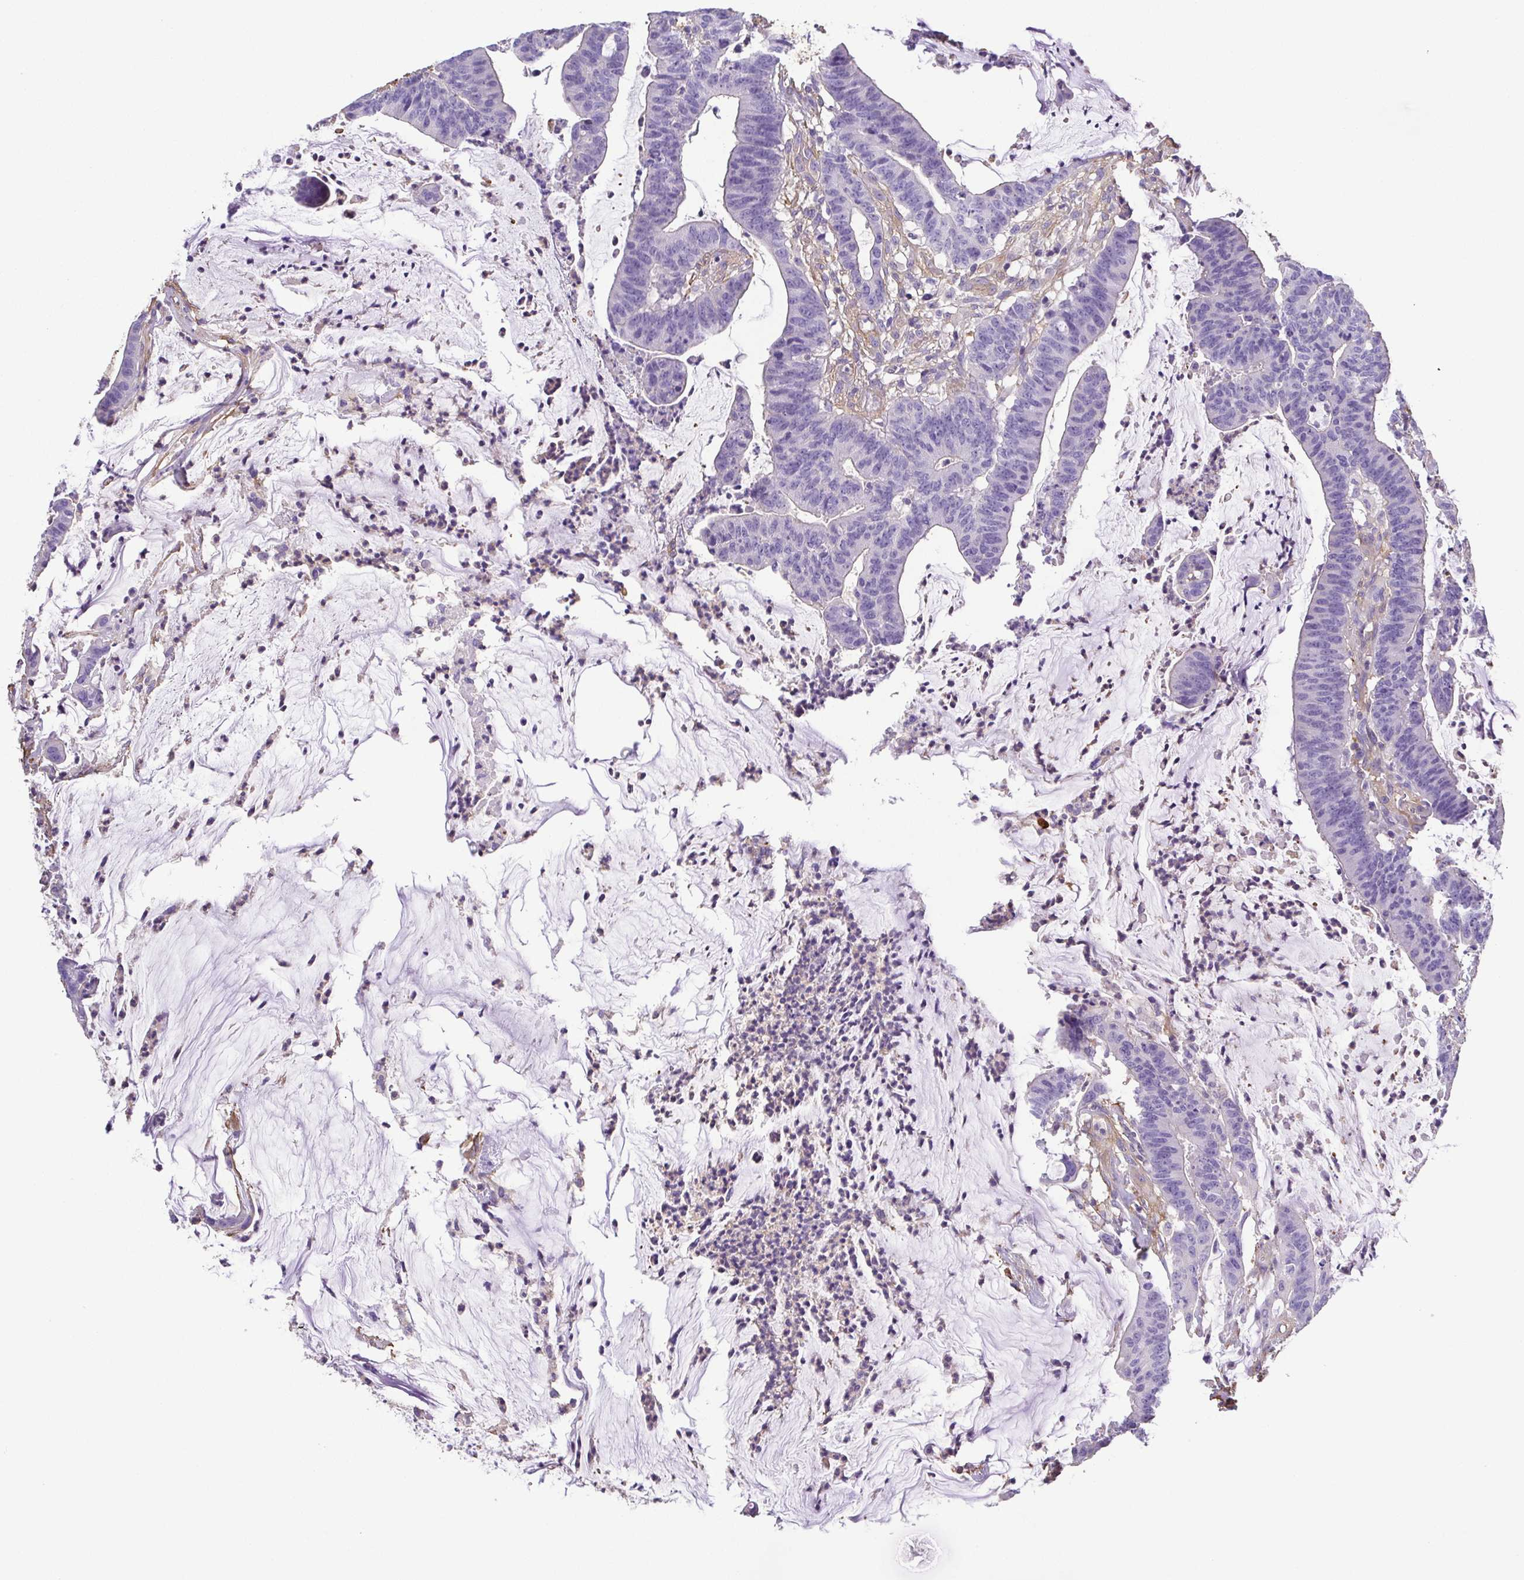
{"staining": {"intensity": "negative", "quantity": "none", "location": "none"}, "tissue": "colorectal cancer", "cell_type": "Tumor cells", "image_type": "cancer", "snomed": [{"axis": "morphology", "description": "Adenocarcinoma, NOS"}, {"axis": "topography", "description": "Colon"}], "caption": "Immunohistochemistry (IHC) photomicrograph of adenocarcinoma (colorectal) stained for a protein (brown), which demonstrates no staining in tumor cells.", "gene": "MYL6", "patient": {"sex": "female", "age": 78}}